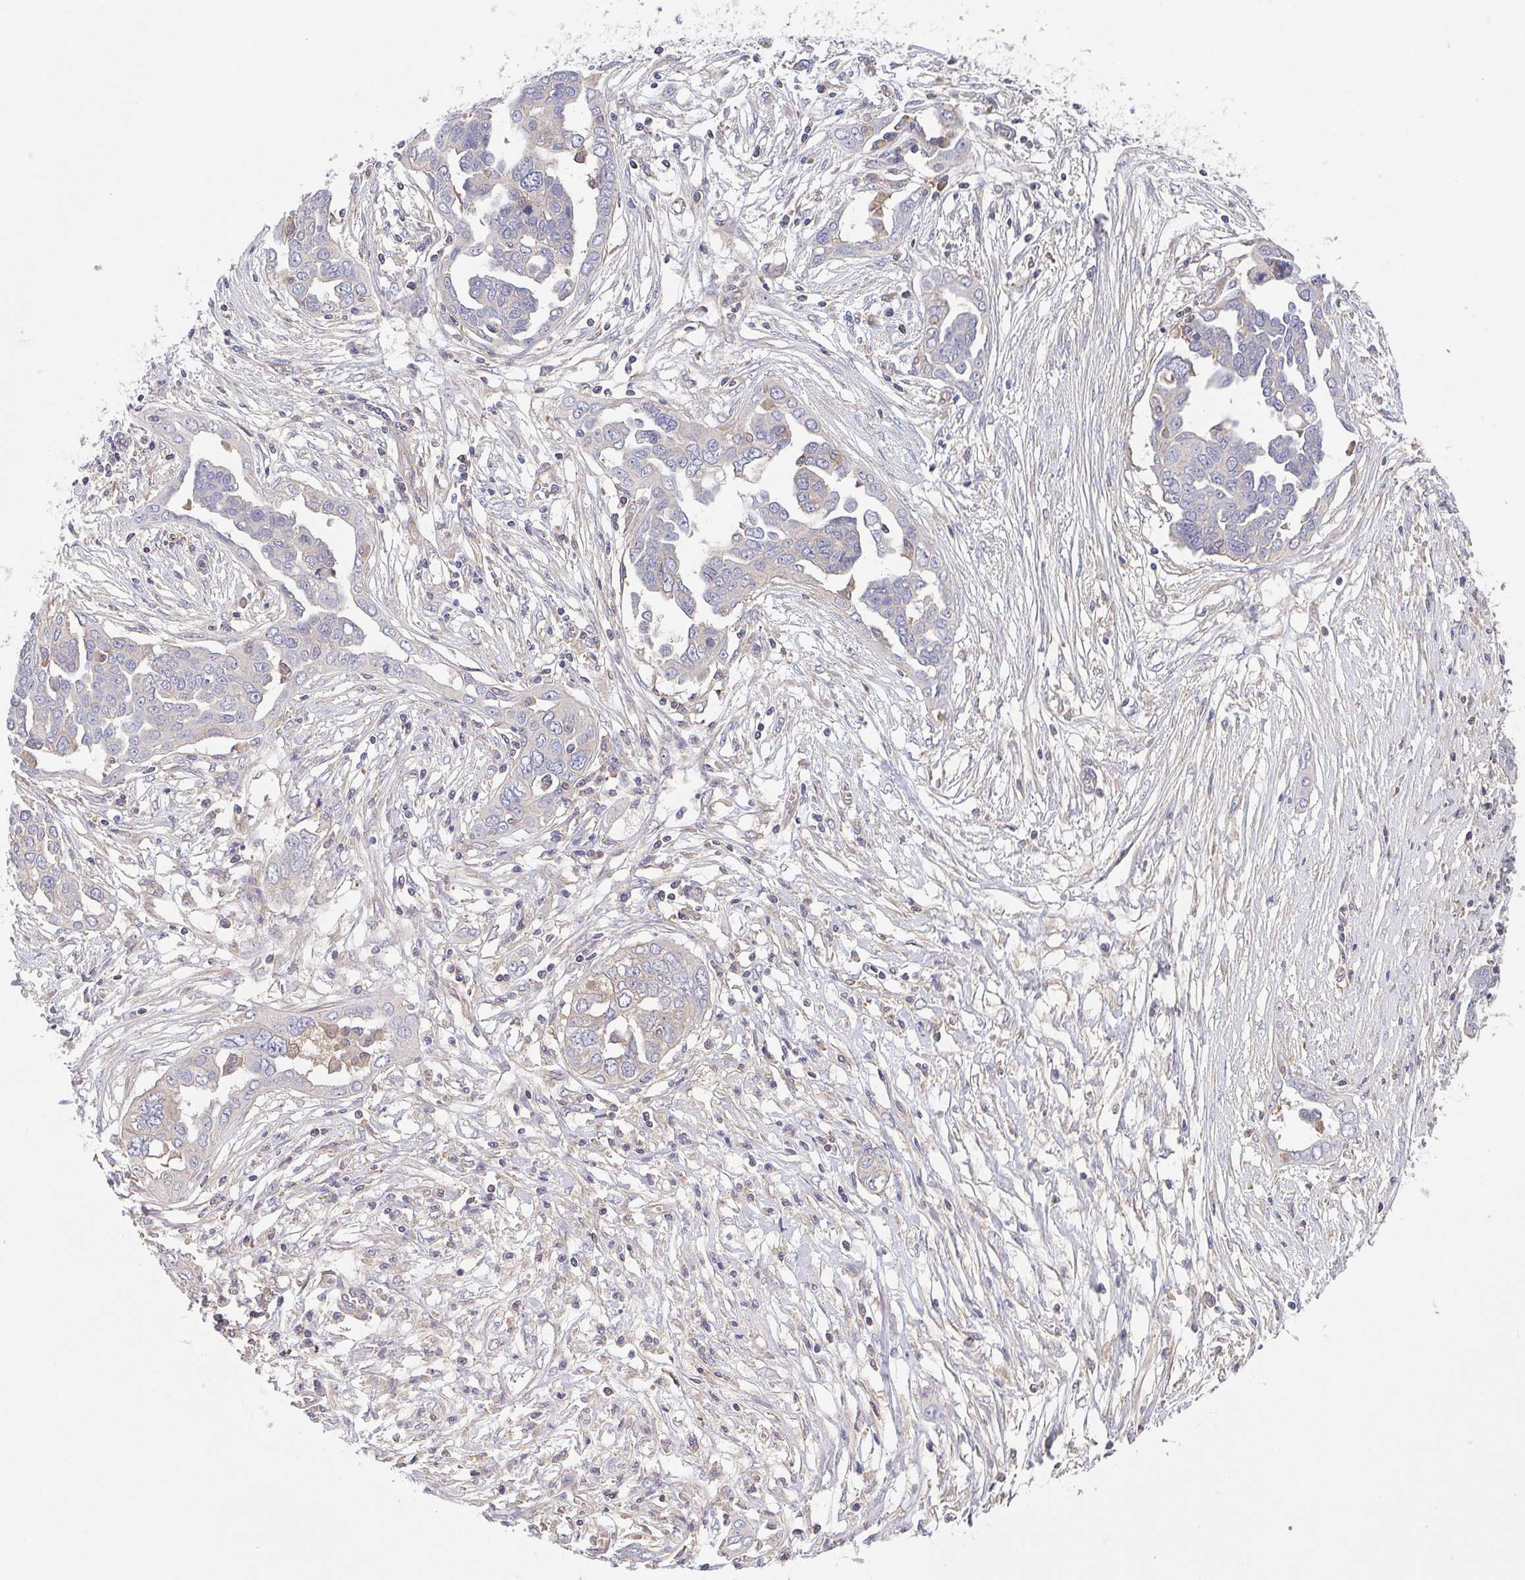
{"staining": {"intensity": "weak", "quantity": "<25%", "location": "cytoplasmic/membranous"}, "tissue": "ovarian cancer", "cell_type": "Tumor cells", "image_type": "cancer", "snomed": [{"axis": "morphology", "description": "Cystadenocarcinoma, serous, NOS"}, {"axis": "topography", "description": "Ovary"}], "caption": "DAB (3,3'-diaminobenzidine) immunohistochemical staining of serous cystadenocarcinoma (ovarian) exhibits no significant positivity in tumor cells.", "gene": "TMEM229A", "patient": {"sex": "female", "age": 59}}